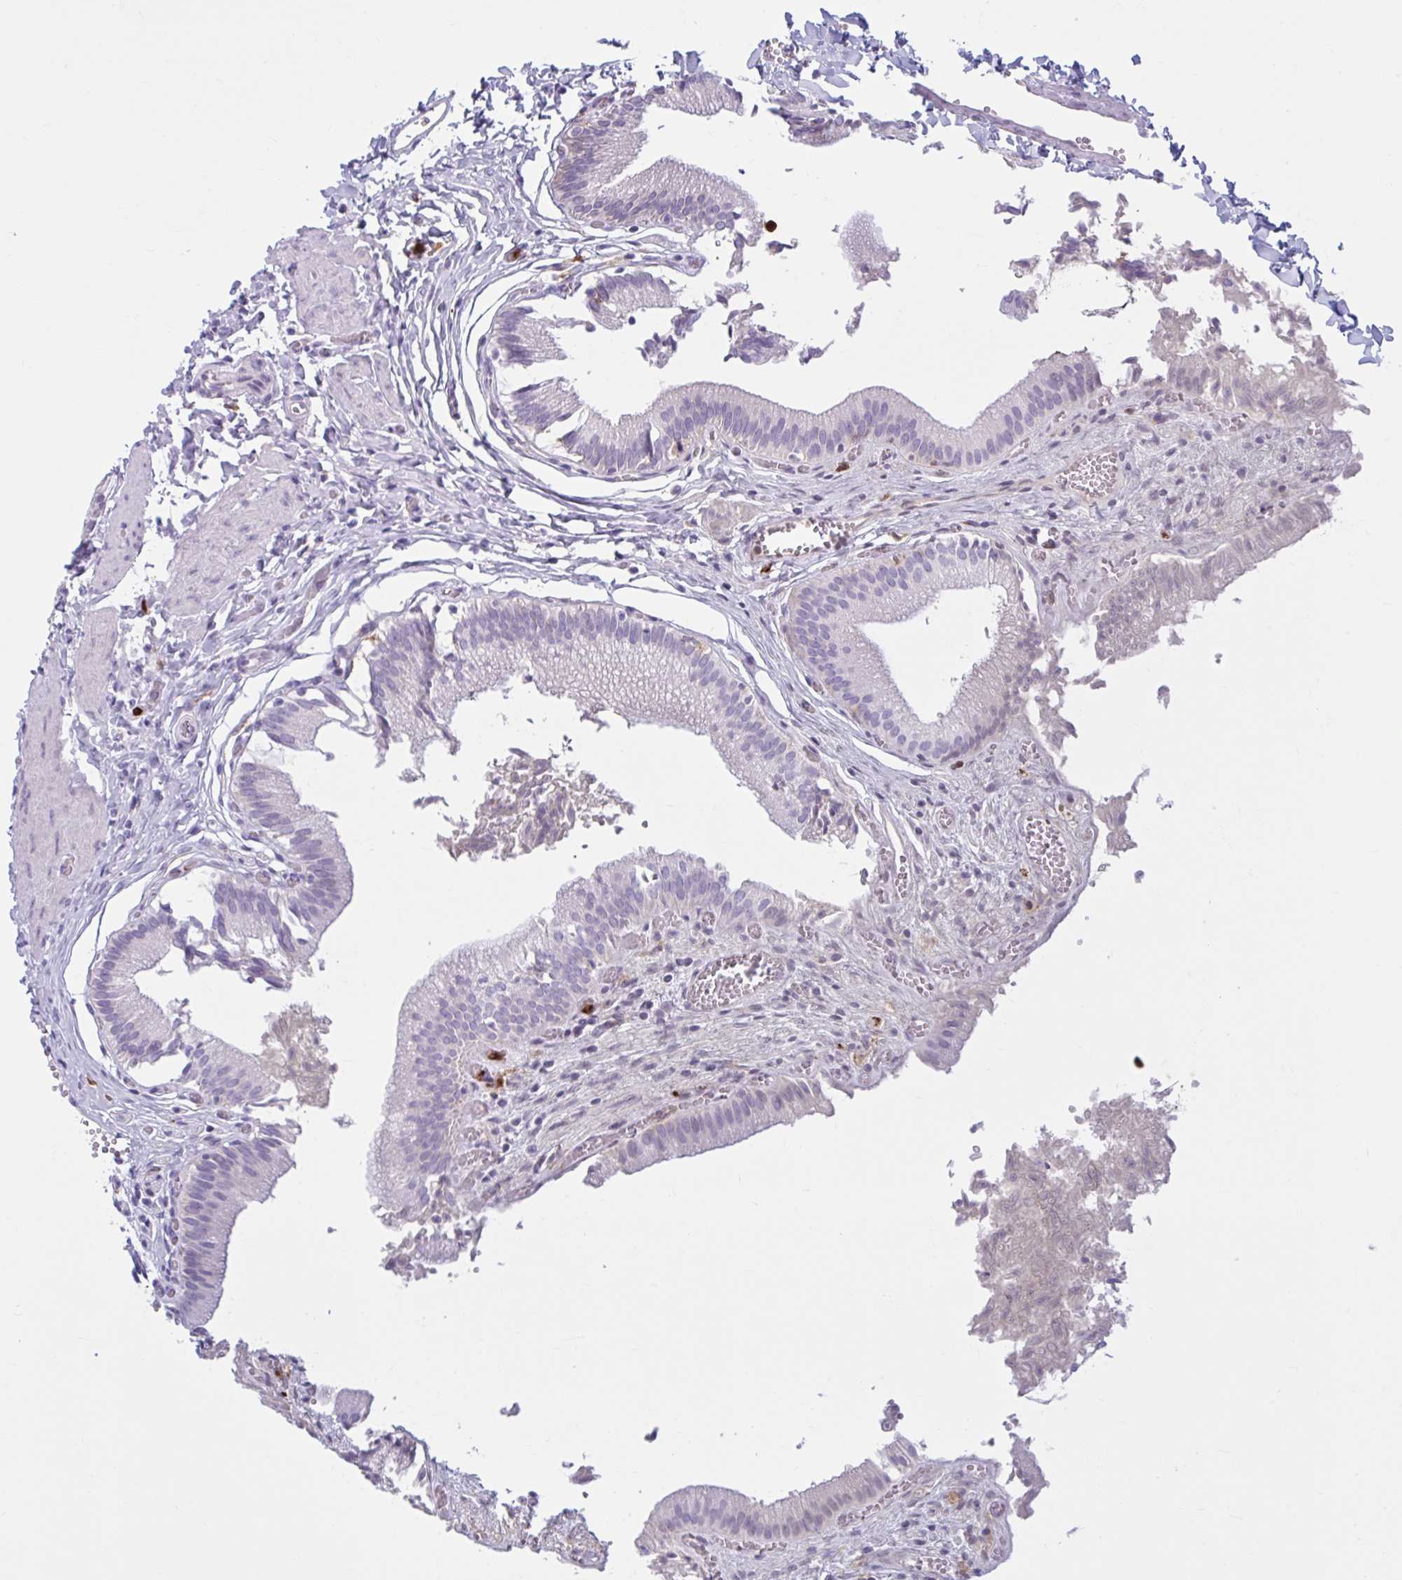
{"staining": {"intensity": "negative", "quantity": "none", "location": "none"}, "tissue": "gallbladder", "cell_type": "Glandular cells", "image_type": "normal", "snomed": [{"axis": "morphology", "description": "Normal tissue, NOS"}, {"axis": "topography", "description": "Gallbladder"}, {"axis": "topography", "description": "Peripheral nerve tissue"}], "caption": "This is a image of IHC staining of benign gallbladder, which shows no staining in glandular cells.", "gene": "CEP120", "patient": {"sex": "male", "age": 17}}